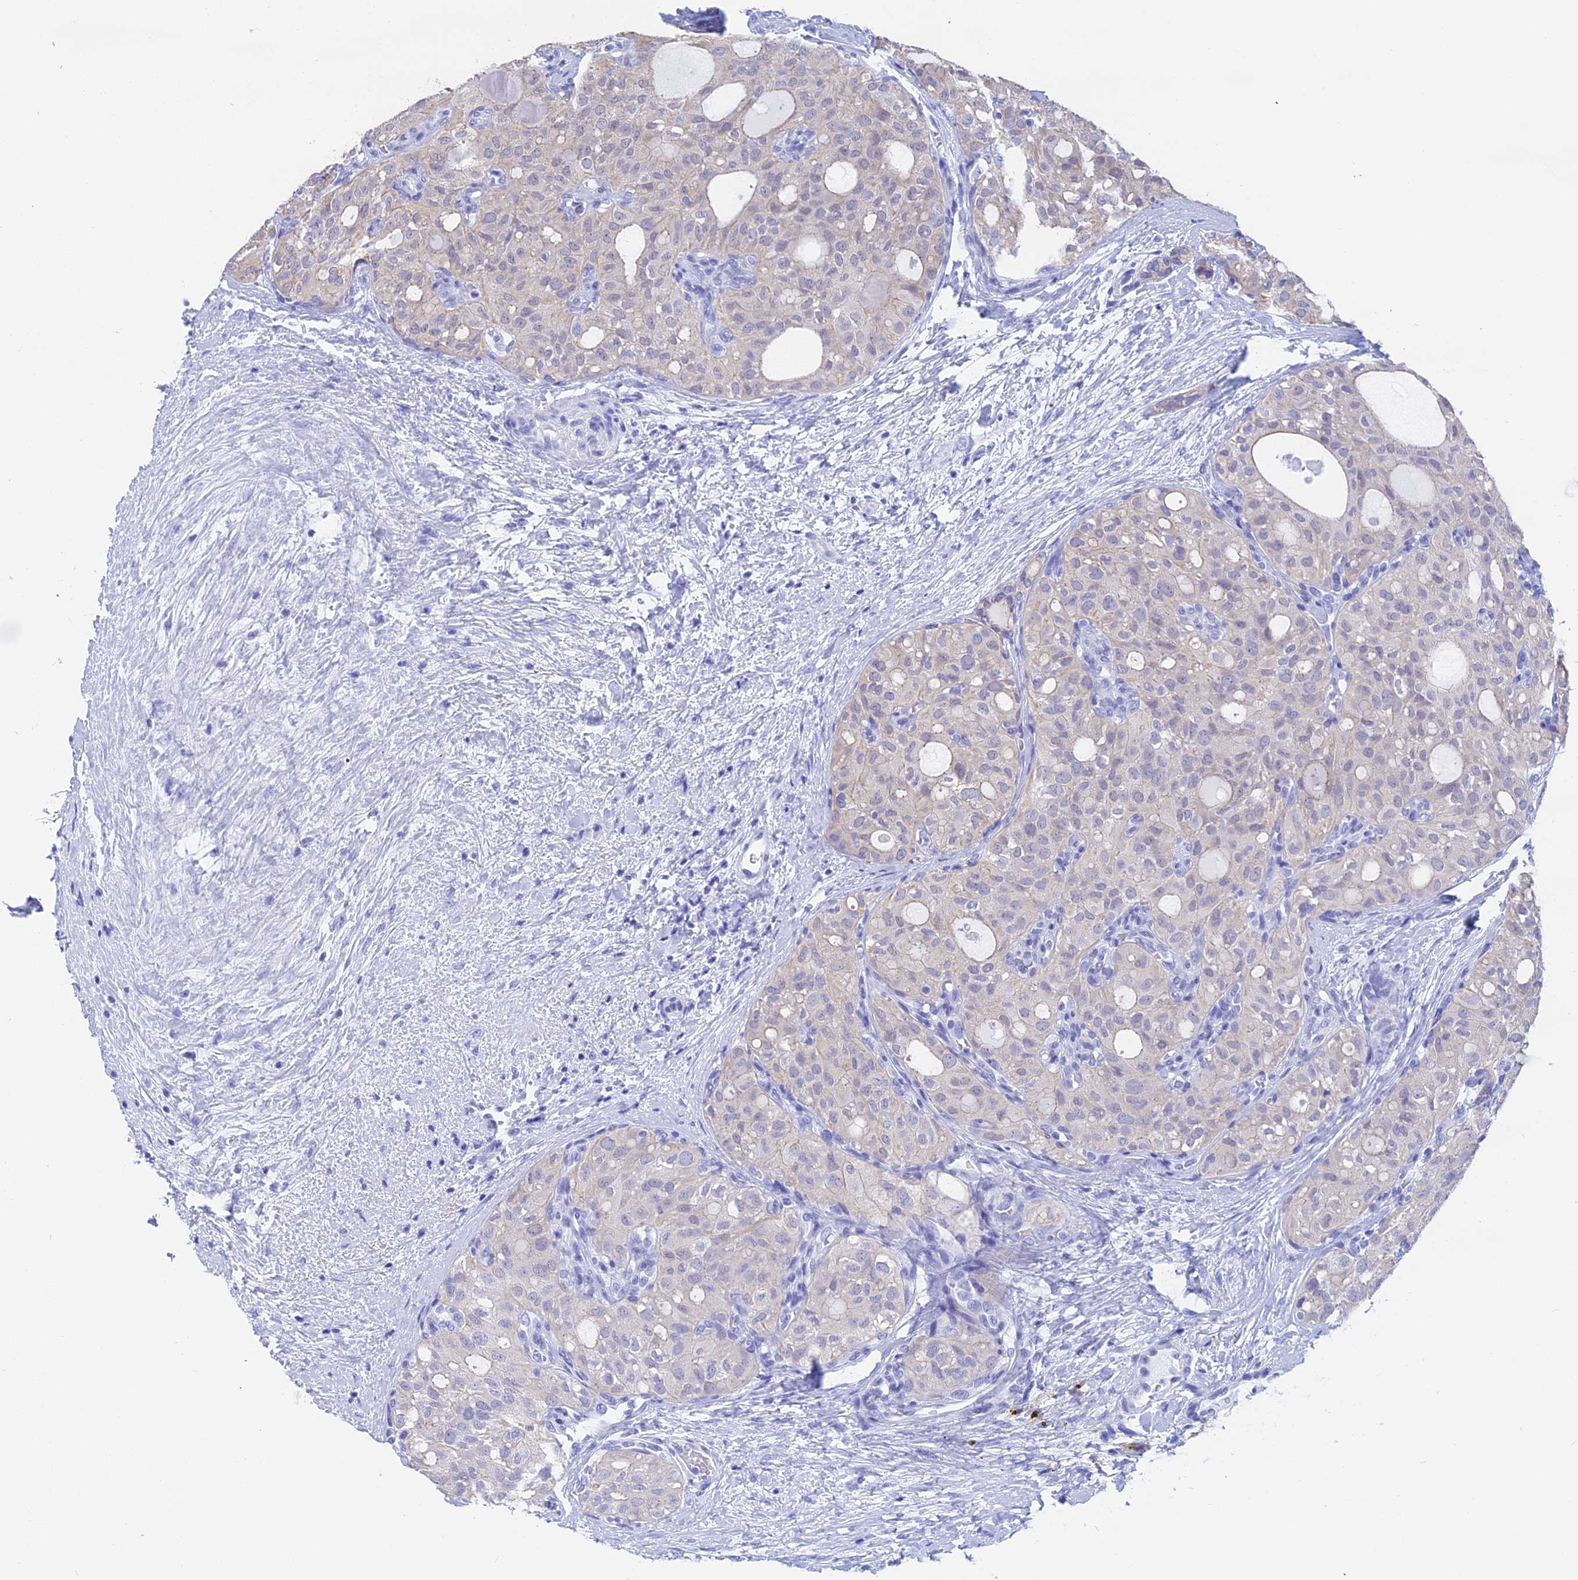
{"staining": {"intensity": "negative", "quantity": "none", "location": "none"}, "tissue": "thyroid cancer", "cell_type": "Tumor cells", "image_type": "cancer", "snomed": [{"axis": "morphology", "description": "Follicular adenoma carcinoma, NOS"}, {"axis": "topography", "description": "Thyroid gland"}], "caption": "An image of thyroid cancer stained for a protein shows no brown staining in tumor cells.", "gene": "STUB1", "patient": {"sex": "male", "age": 75}}